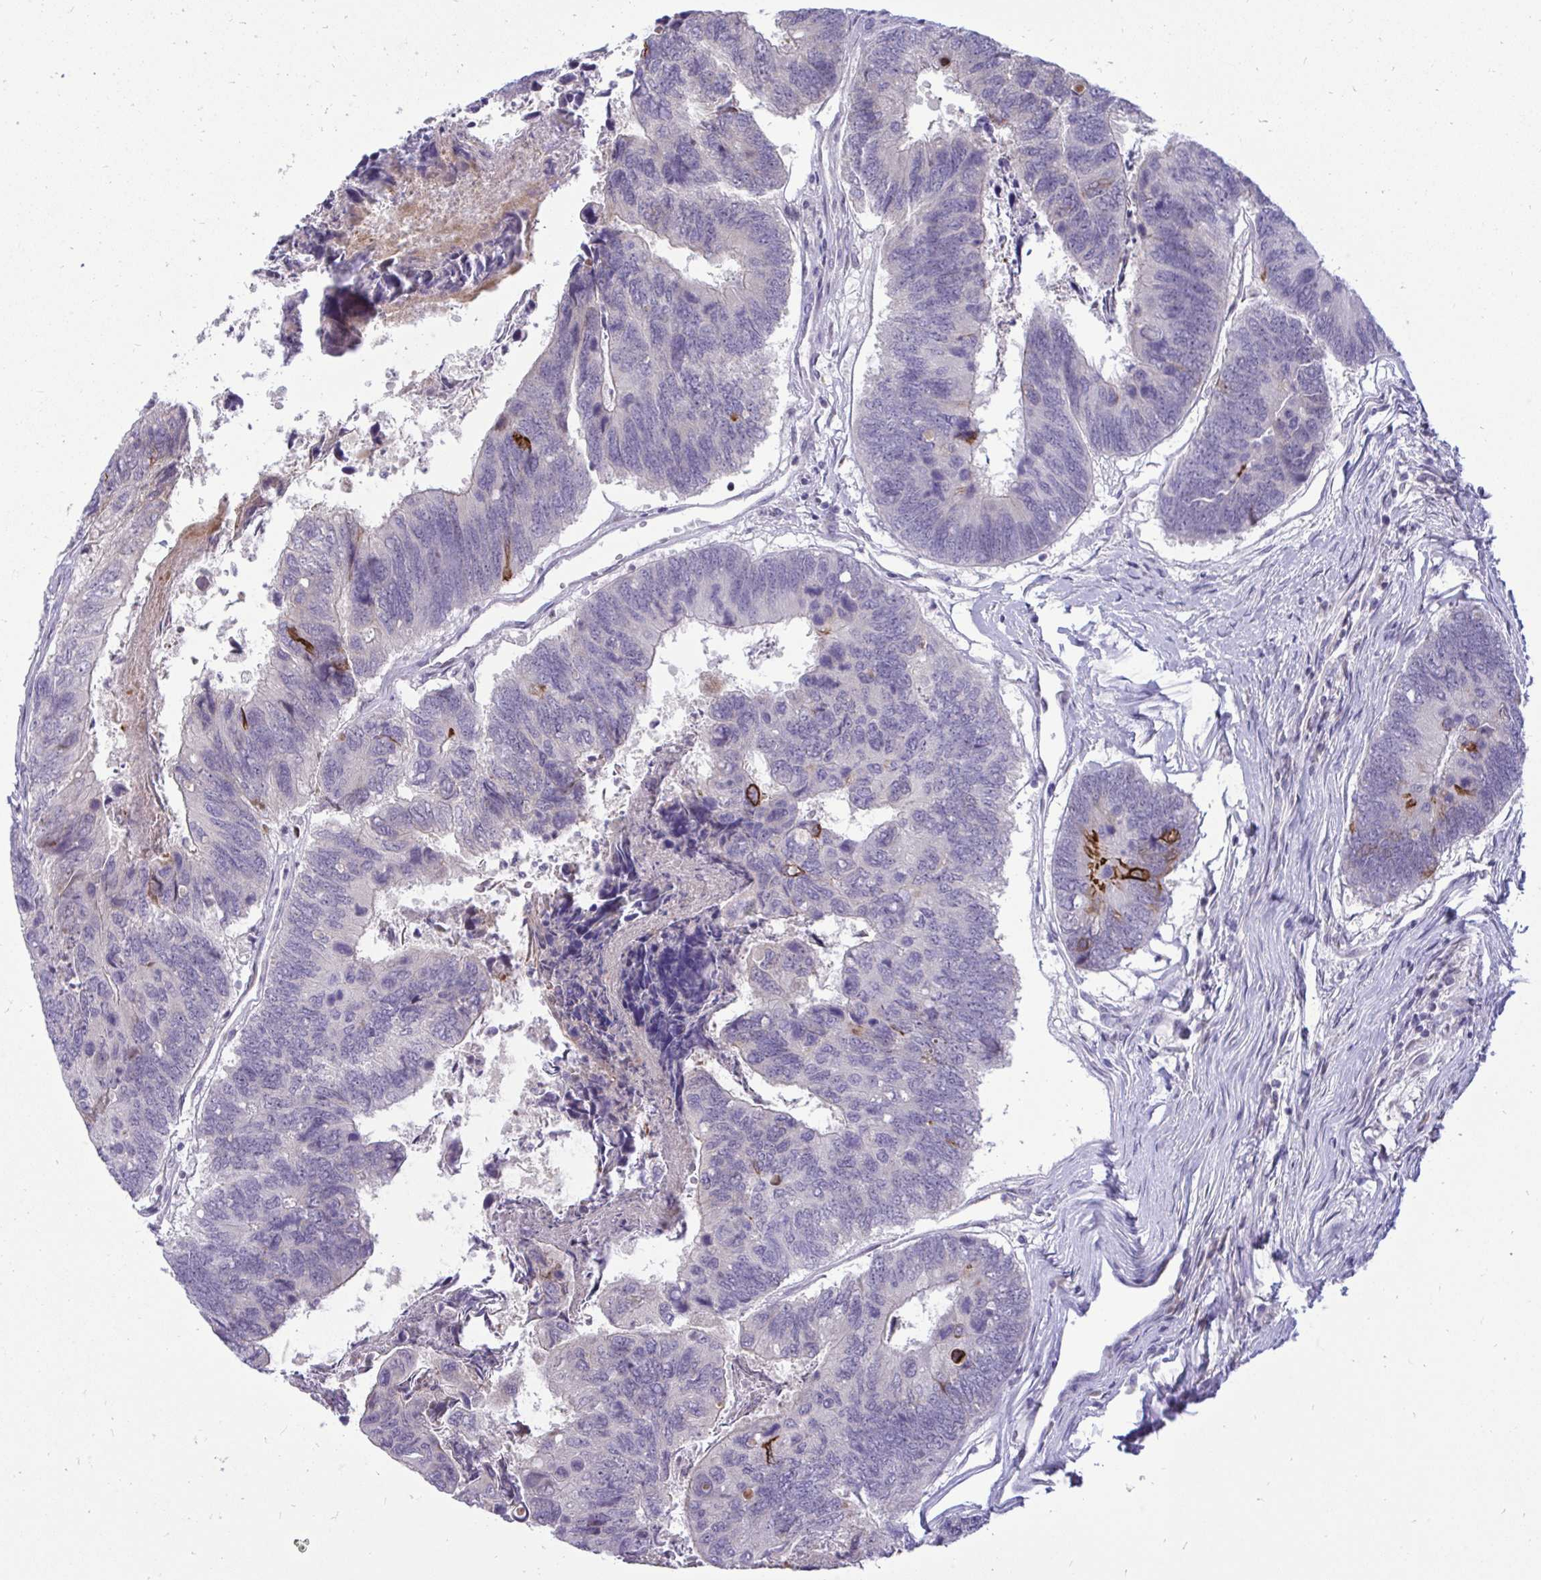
{"staining": {"intensity": "strong", "quantity": "<25%", "location": "cytoplasmic/membranous"}, "tissue": "colorectal cancer", "cell_type": "Tumor cells", "image_type": "cancer", "snomed": [{"axis": "morphology", "description": "Adenocarcinoma, NOS"}, {"axis": "topography", "description": "Colon"}], "caption": "An immunohistochemistry (IHC) image of neoplastic tissue is shown. Protein staining in brown labels strong cytoplasmic/membranous positivity in colorectal cancer (adenocarcinoma) within tumor cells.", "gene": "EPOP", "patient": {"sex": "female", "age": 67}}